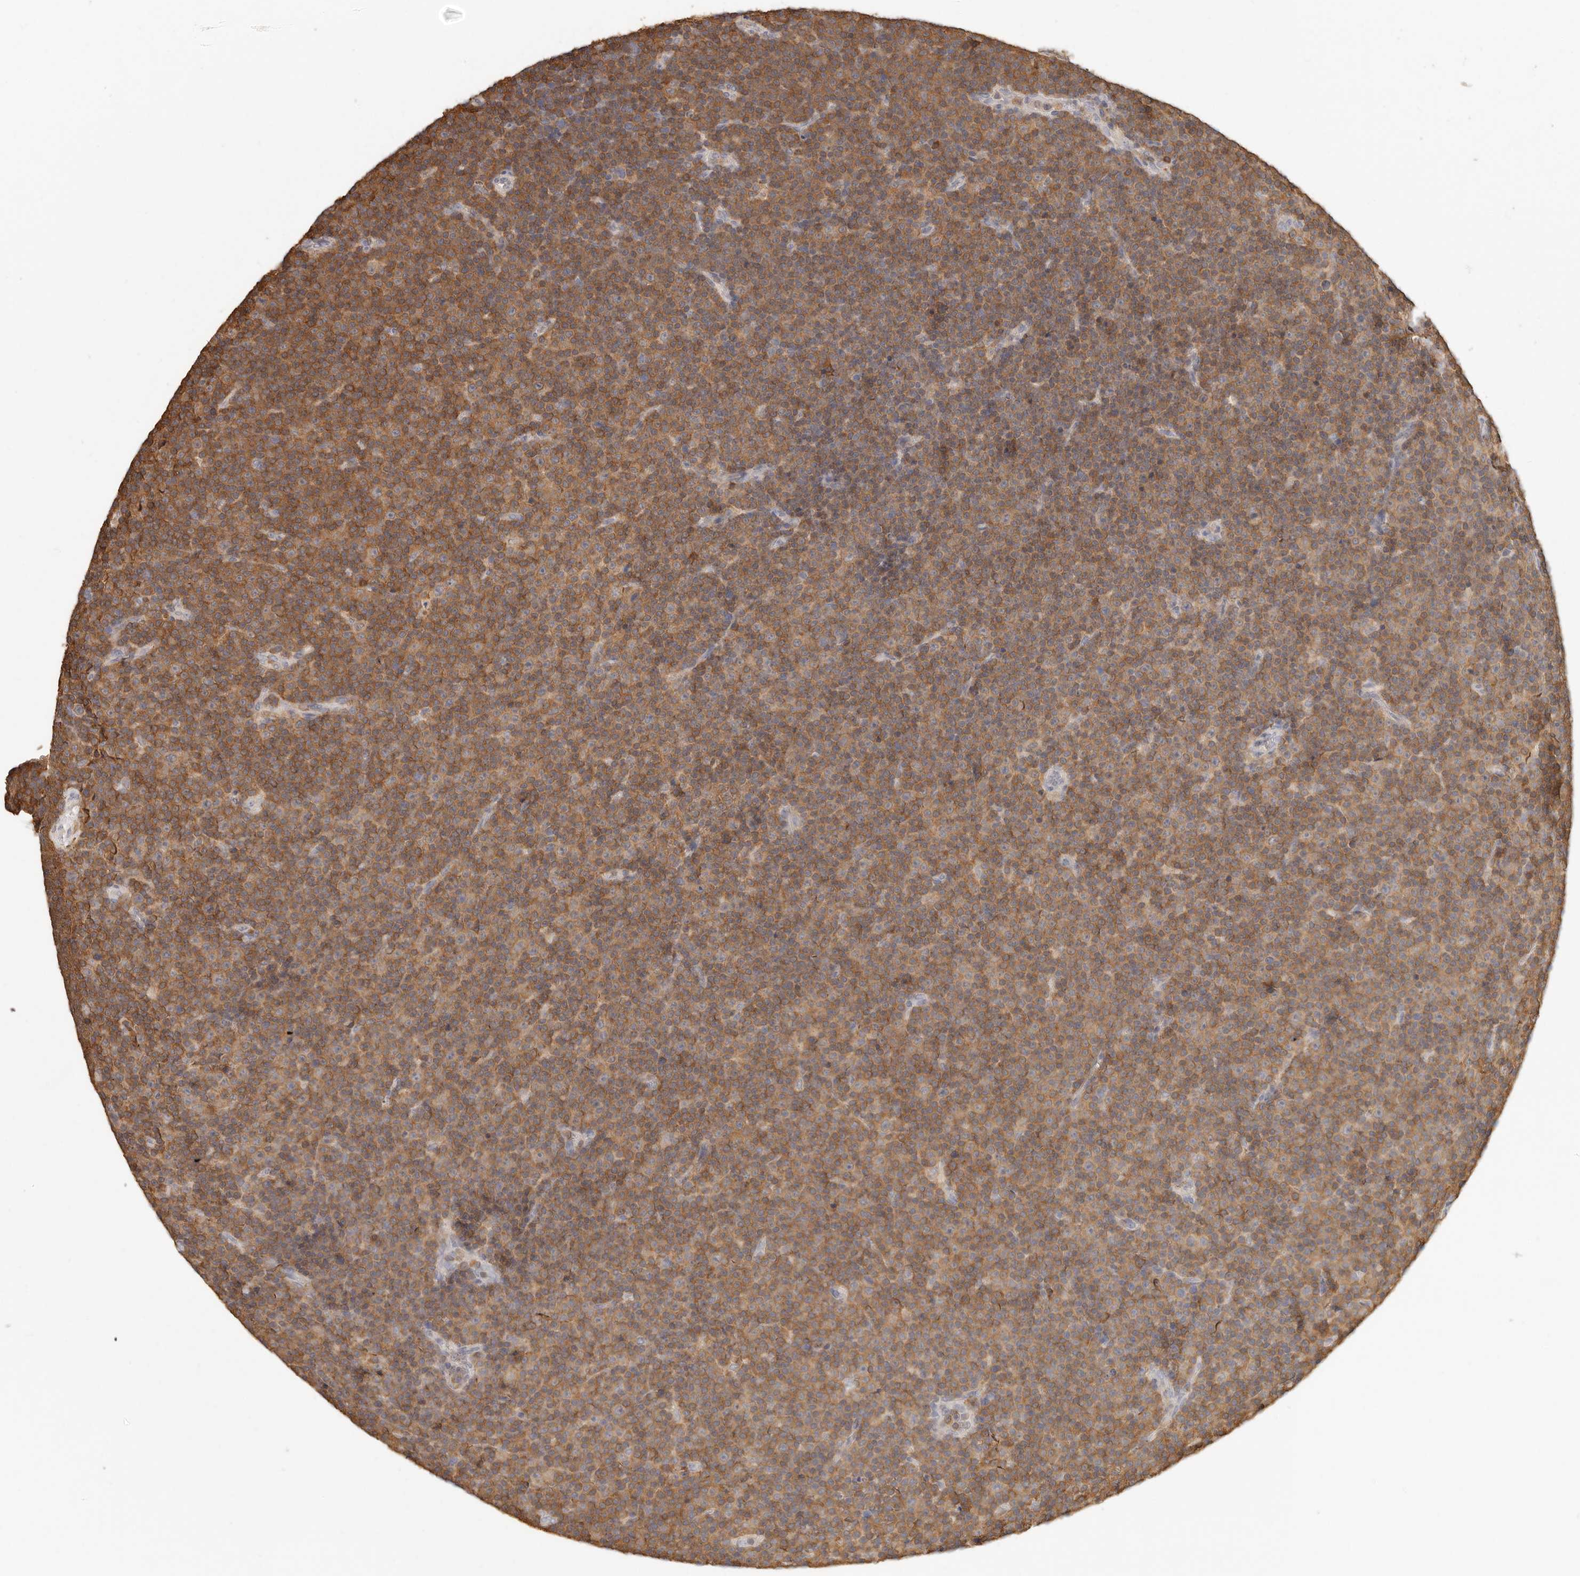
{"staining": {"intensity": "weak", "quantity": "25%-75%", "location": "cytoplasmic/membranous"}, "tissue": "lymphoma", "cell_type": "Tumor cells", "image_type": "cancer", "snomed": [{"axis": "morphology", "description": "Malignant lymphoma, non-Hodgkin's type, Low grade"}, {"axis": "topography", "description": "Lymph node"}], "caption": "Immunohistochemical staining of human malignant lymphoma, non-Hodgkin's type (low-grade) reveals weak cytoplasmic/membranous protein positivity in about 25%-75% of tumor cells.", "gene": "CSK", "patient": {"sex": "female", "age": 67}}